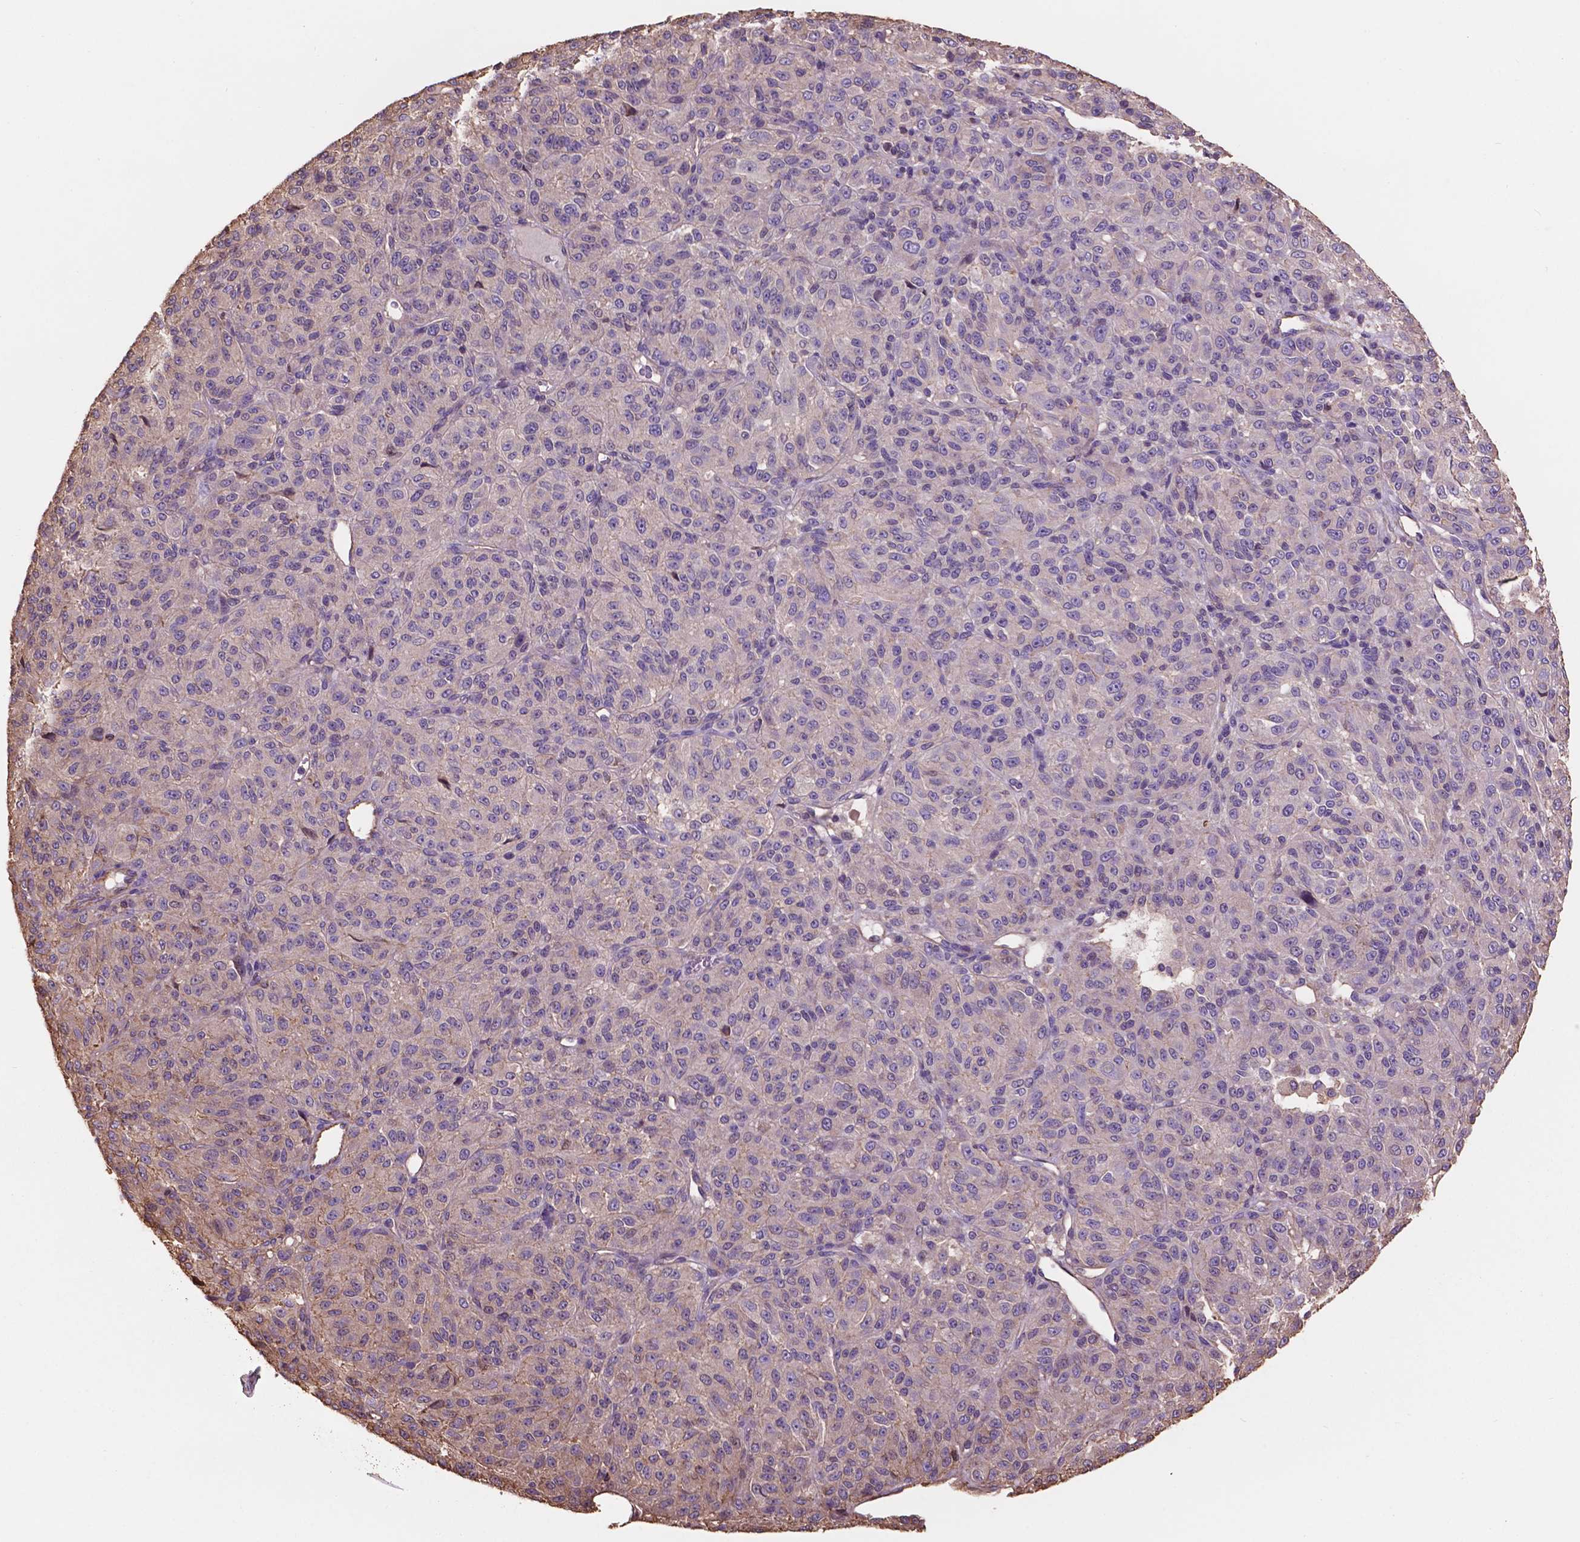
{"staining": {"intensity": "negative", "quantity": "none", "location": "none"}, "tissue": "melanoma", "cell_type": "Tumor cells", "image_type": "cancer", "snomed": [{"axis": "morphology", "description": "Malignant melanoma, Metastatic site"}, {"axis": "topography", "description": "Brain"}], "caption": "The photomicrograph shows no staining of tumor cells in malignant melanoma (metastatic site).", "gene": "NIPA2", "patient": {"sex": "female", "age": 56}}